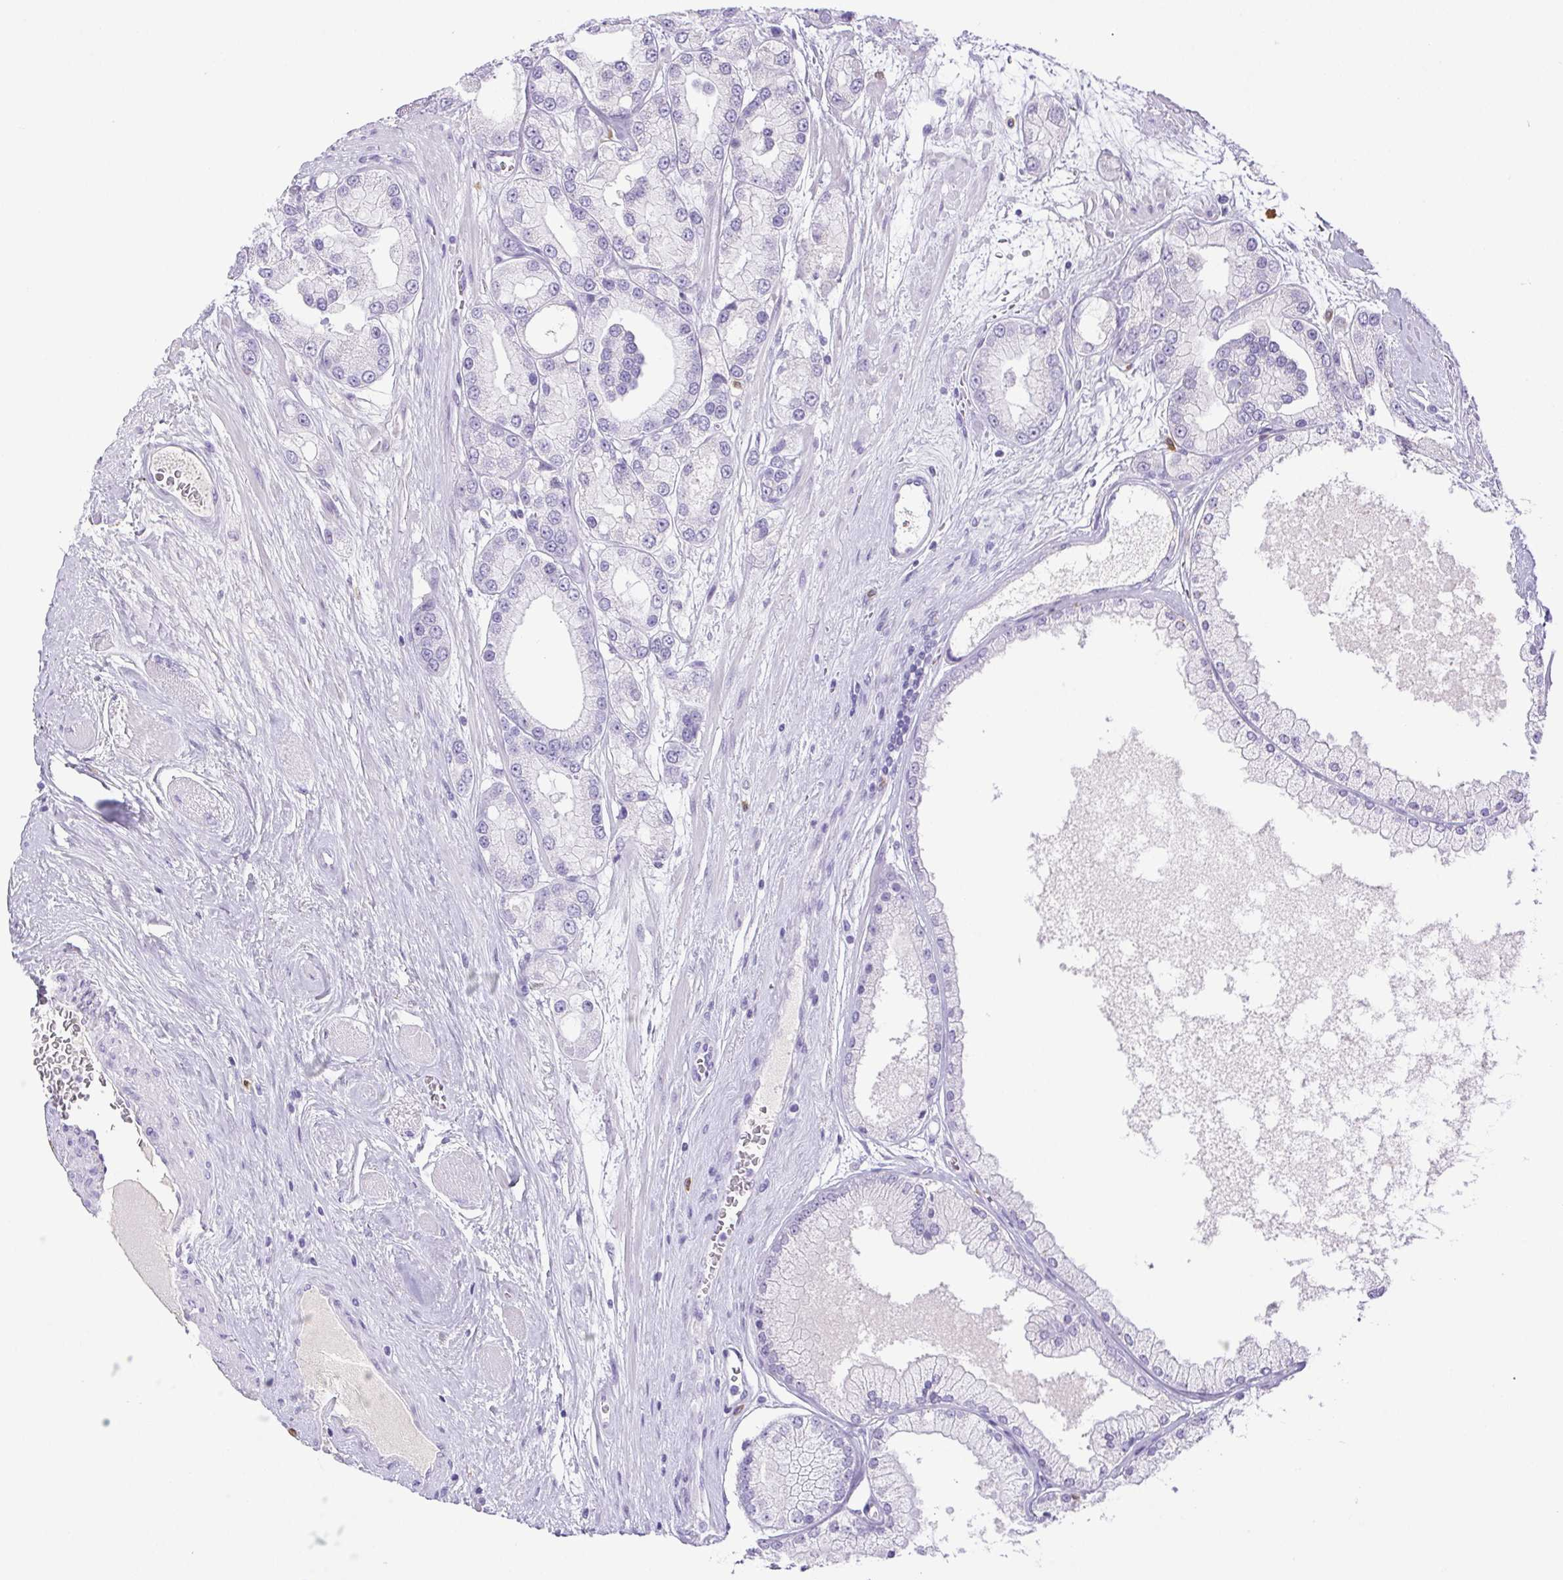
{"staining": {"intensity": "negative", "quantity": "none", "location": "none"}, "tissue": "prostate cancer", "cell_type": "Tumor cells", "image_type": "cancer", "snomed": [{"axis": "morphology", "description": "Adenocarcinoma, High grade"}, {"axis": "topography", "description": "Prostate"}], "caption": "High-grade adenocarcinoma (prostate) stained for a protein using immunohistochemistry exhibits no expression tumor cells.", "gene": "PAPPA2", "patient": {"sex": "male", "age": 67}}